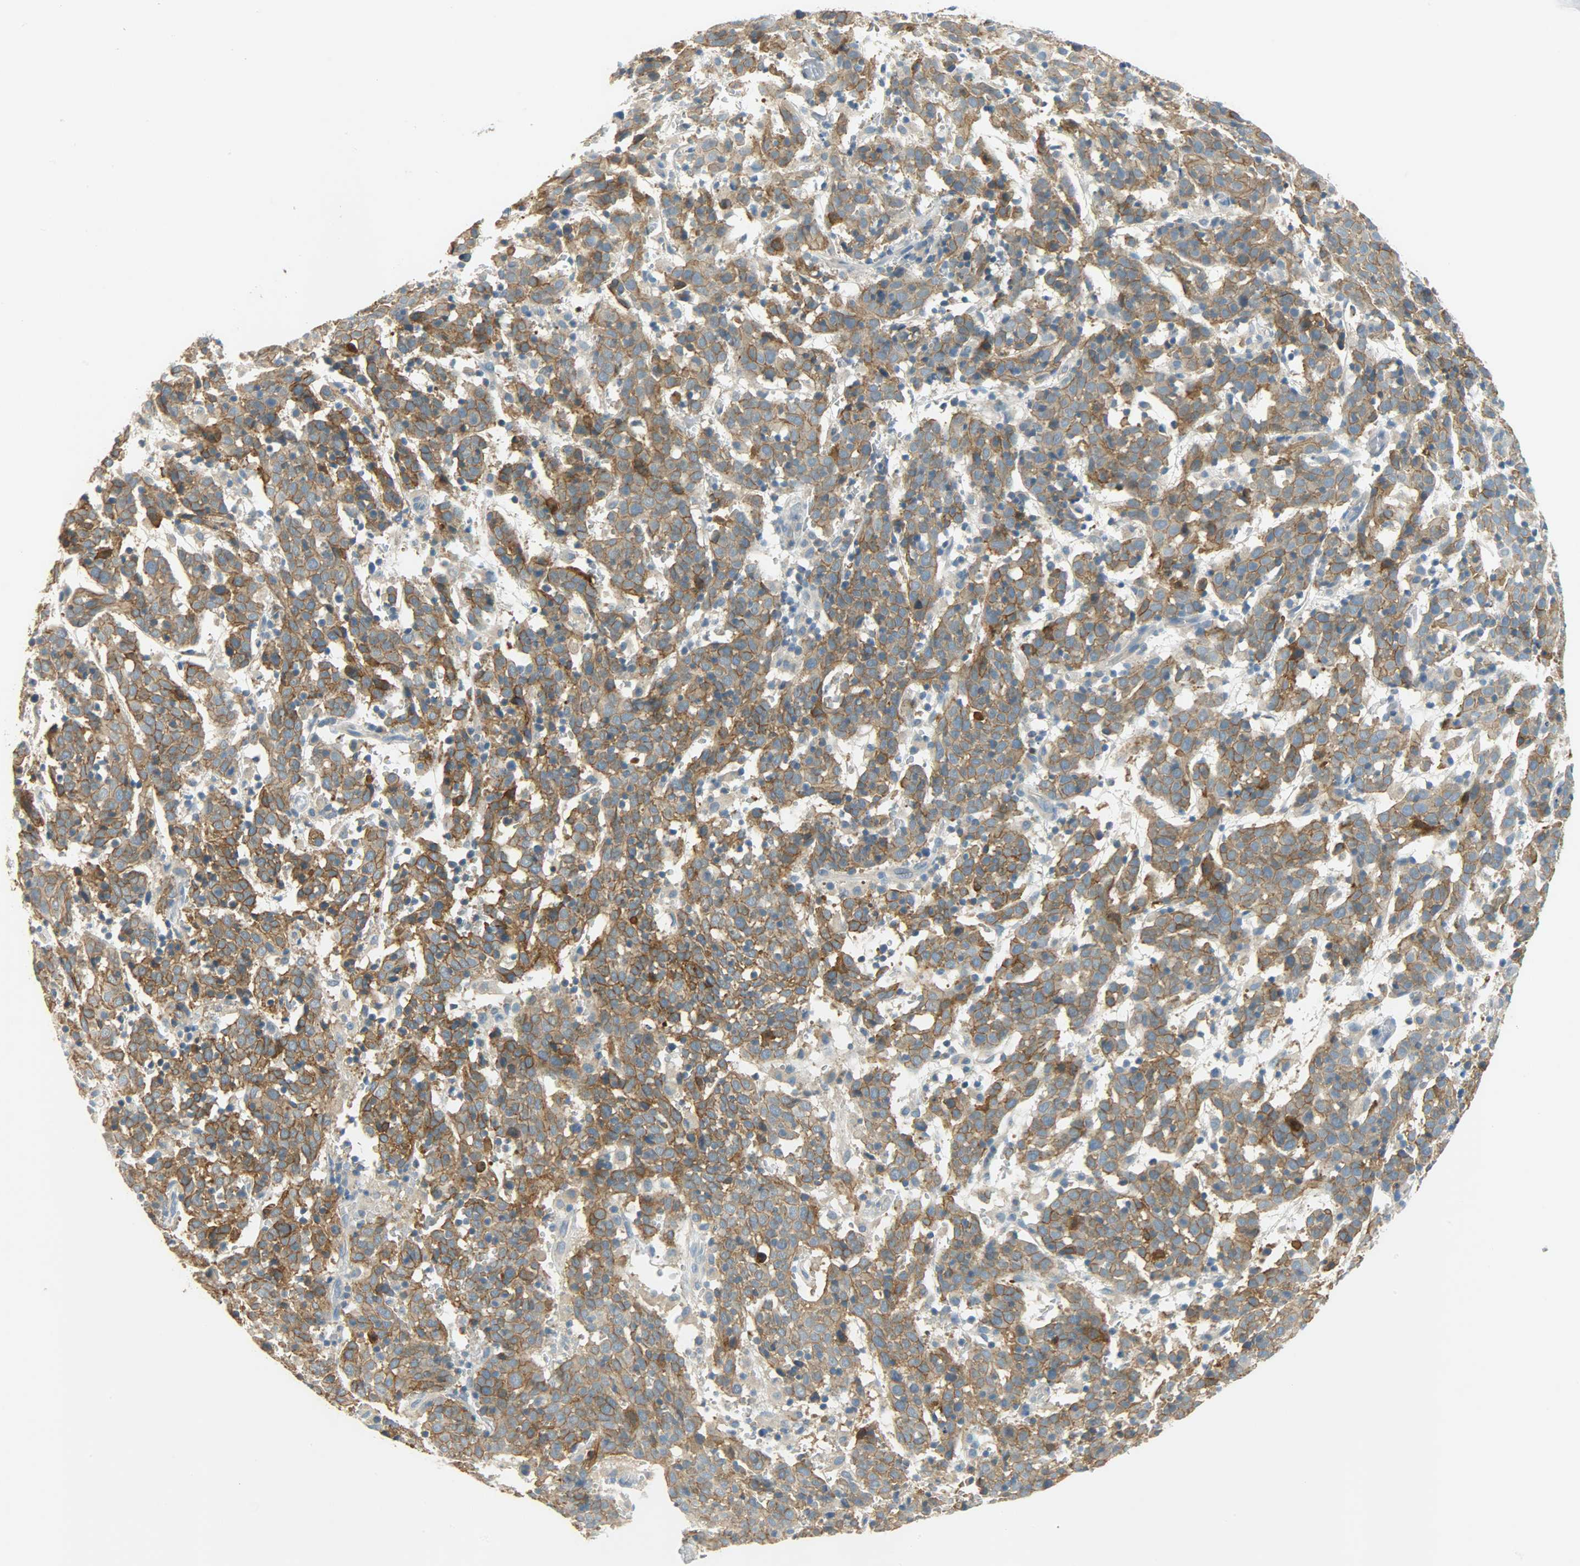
{"staining": {"intensity": "strong", "quantity": ">75%", "location": "cytoplasmic/membranous"}, "tissue": "cervical cancer", "cell_type": "Tumor cells", "image_type": "cancer", "snomed": [{"axis": "morphology", "description": "Normal tissue, NOS"}, {"axis": "morphology", "description": "Squamous cell carcinoma, NOS"}, {"axis": "topography", "description": "Cervix"}], "caption": "High-power microscopy captured an IHC histopathology image of cervical cancer, revealing strong cytoplasmic/membranous expression in approximately >75% of tumor cells.", "gene": "DSG2", "patient": {"sex": "female", "age": 67}}